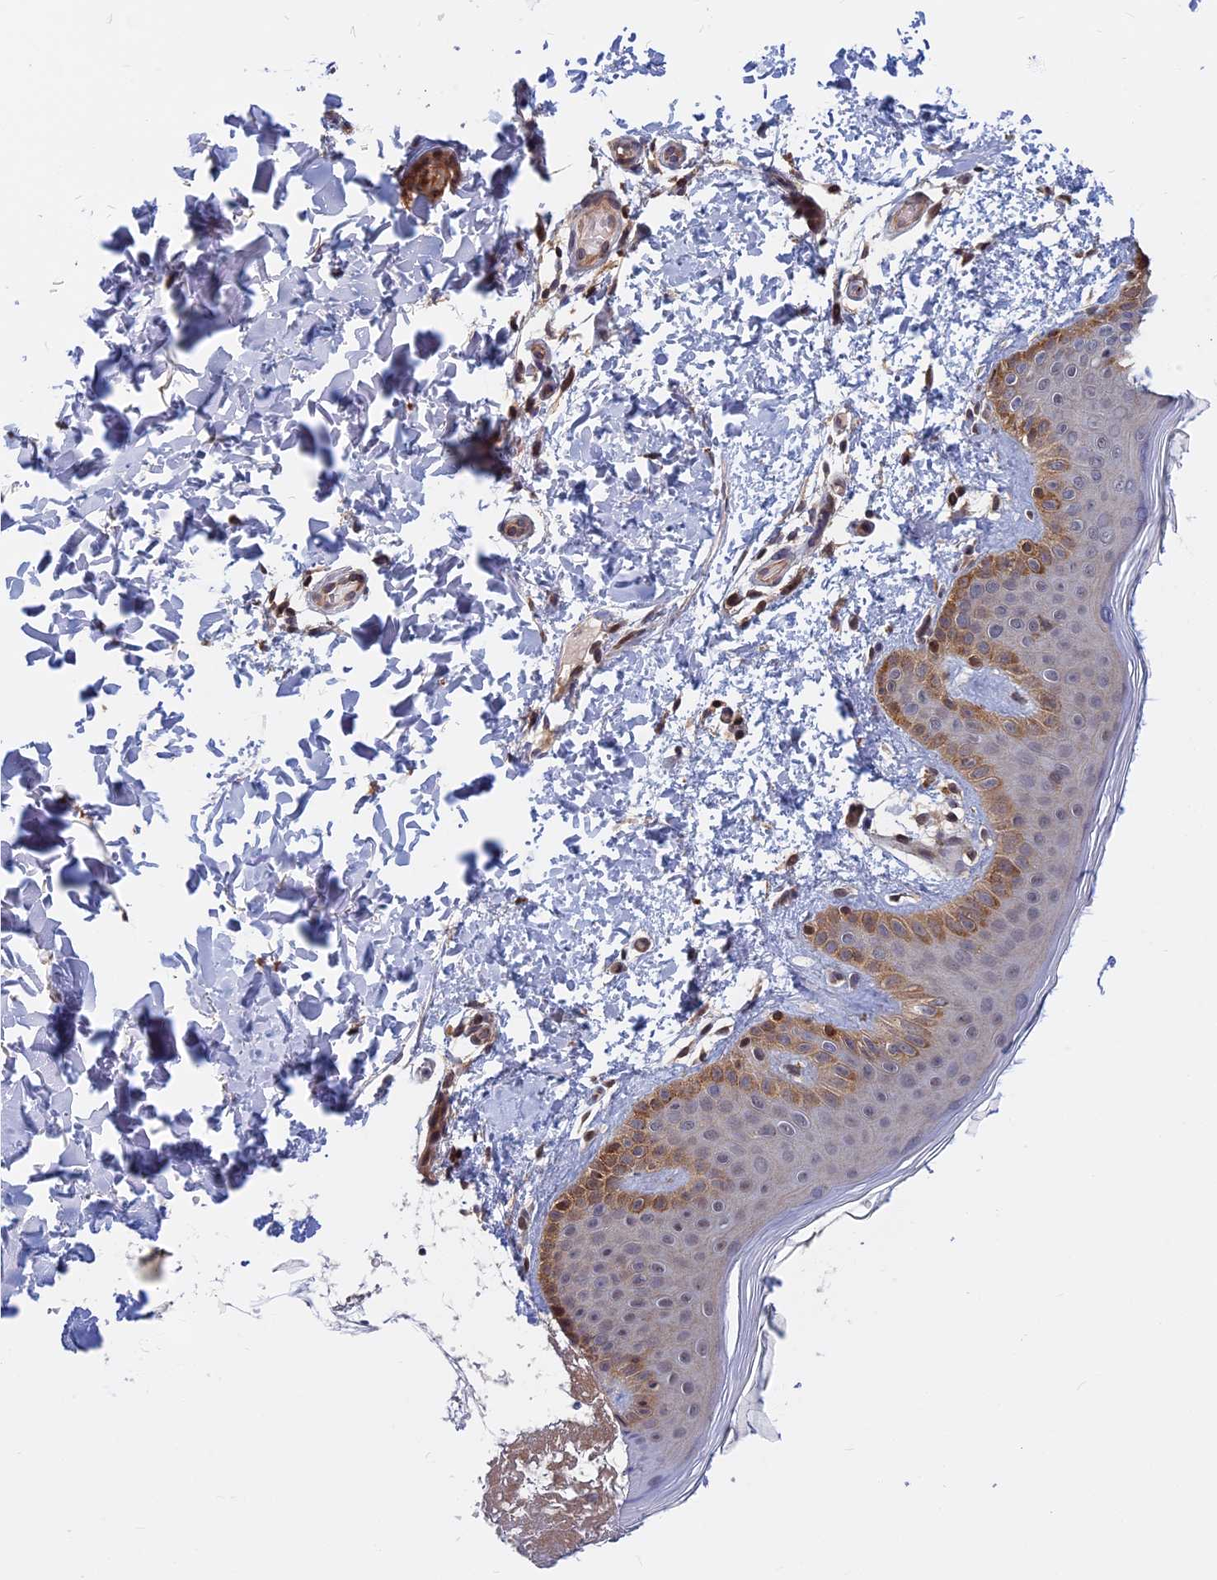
{"staining": {"intensity": "moderate", "quantity": ">75%", "location": "cytoplasmic/membranous,nuclear"}, "tissue": "skin", "cell_type": "Fibroblasts", "image_type": "normal", "snomed": [{"axis": "morphology", "description": "Normal tissue, NOS"}, {"axis": "topography", "description": "Skin"}], "caption": "Normal skin shows moderate cytoplasmic/membranous,nuclear expression in approximately >75% of fibroblasts.", "gene": "CCDC113", "patient": {"sex": "male", "age": 36}}